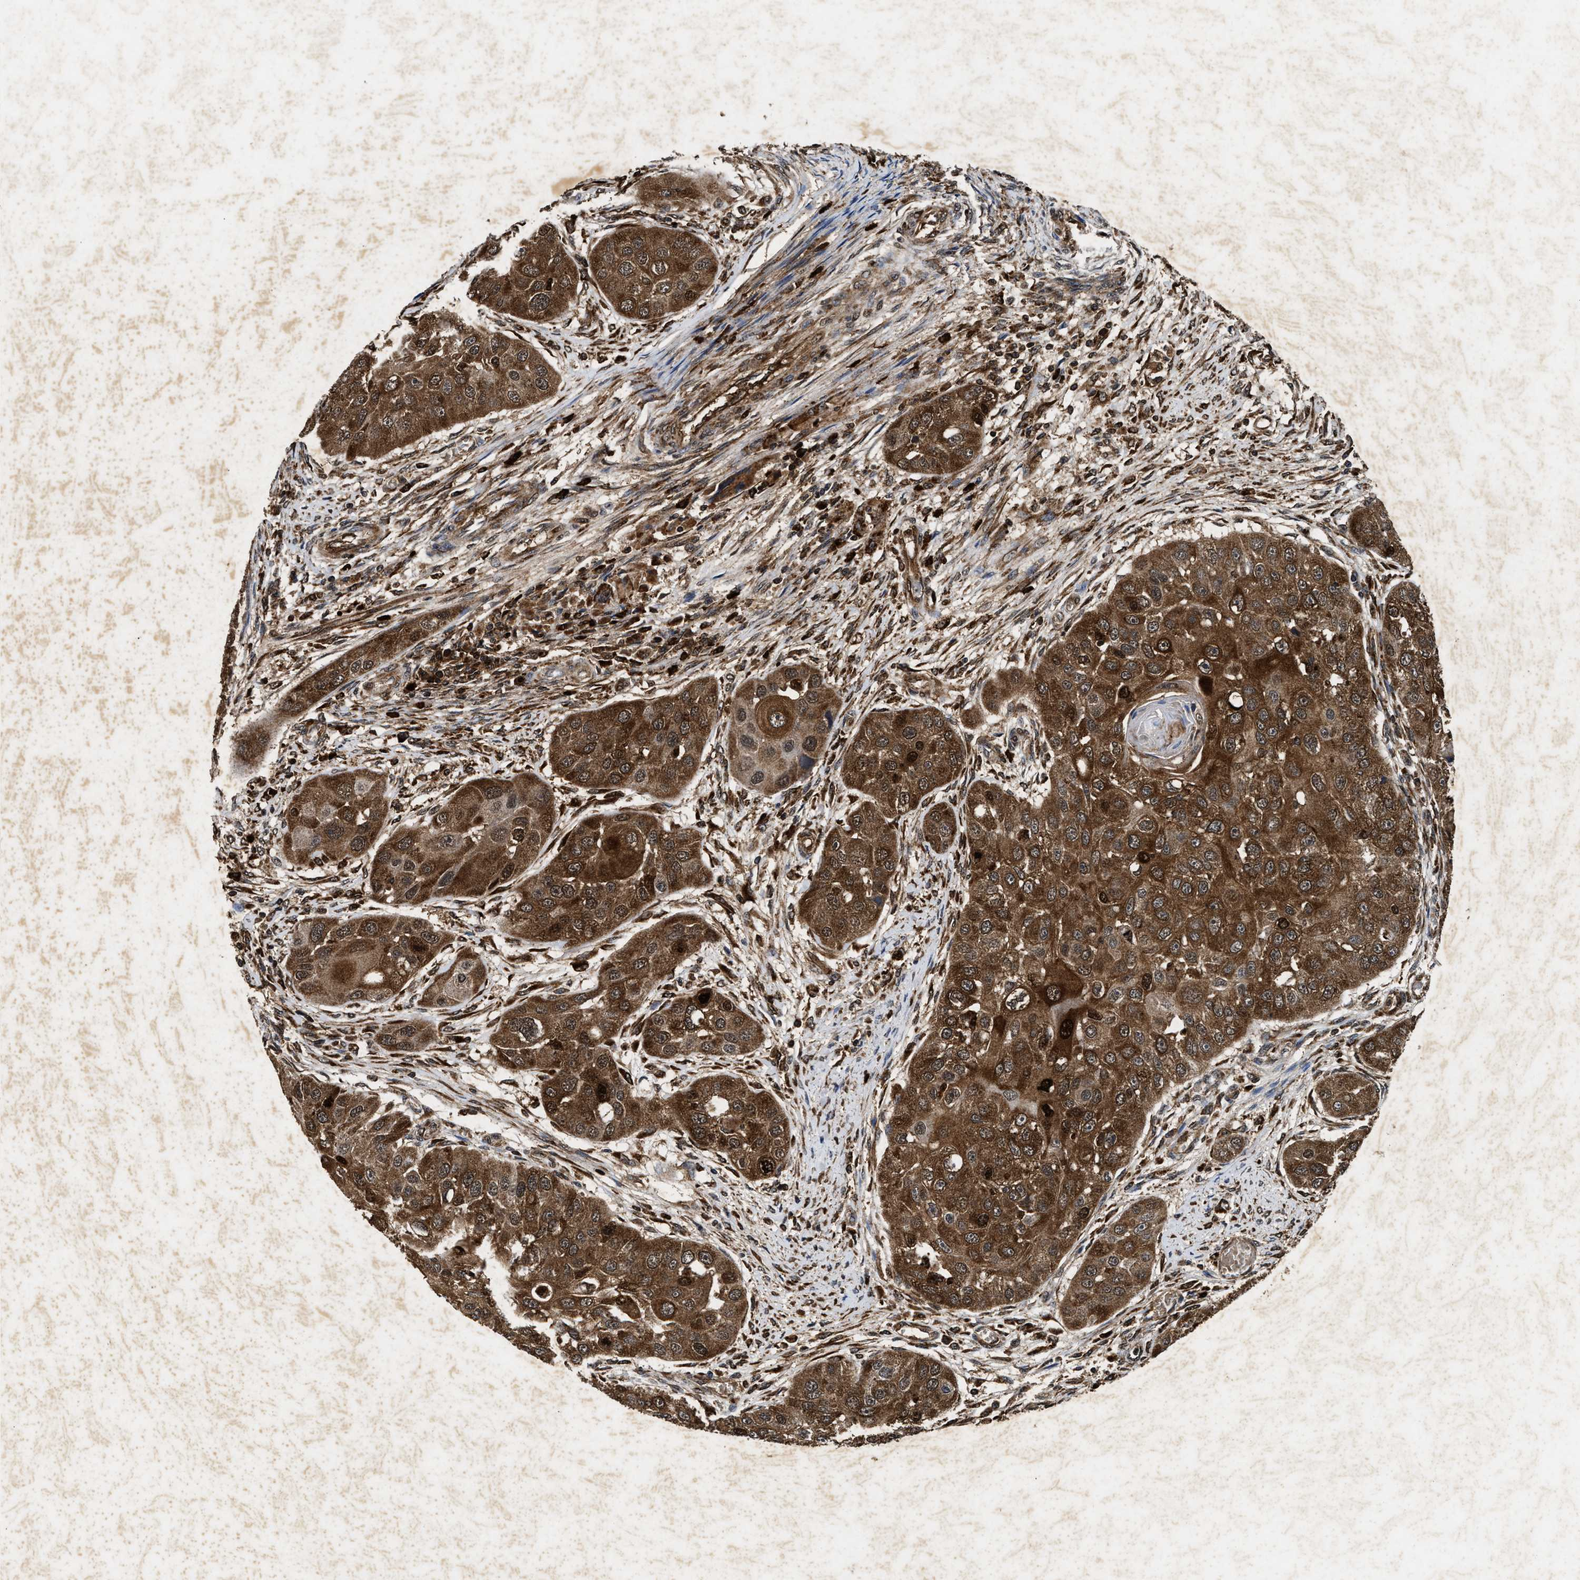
{"staining": {"intensity": "strong", "quantity": ">75%", "location": "cytoplasmic/membranous,nuclear"}, "tissue": "head and neck cancer", "cell_type": "Tumor cells", "image_type": "cancer", "snomed": [{"axis": "morphology", "description": "Normal tissue, NOS"}, {"axis": "morphology", "description": "Squamous cell carcinoma, NOS"}, {"axis": "topography", "description": "Skeletal muscle"}, {"axis": "topography", "description": "Head-Neck"}], "caption": "Head and neck cancer (squamous cell carcinoma) stained with DAB immunohistochemistry demonstrates high levels of strong cytoplasmic/membranous and nuclear staining in approximately >75% of tumor cells. Nuclei are stained in blue.", "gene": "ACOX1", "patient": {"sex": "male", "age": 51}}